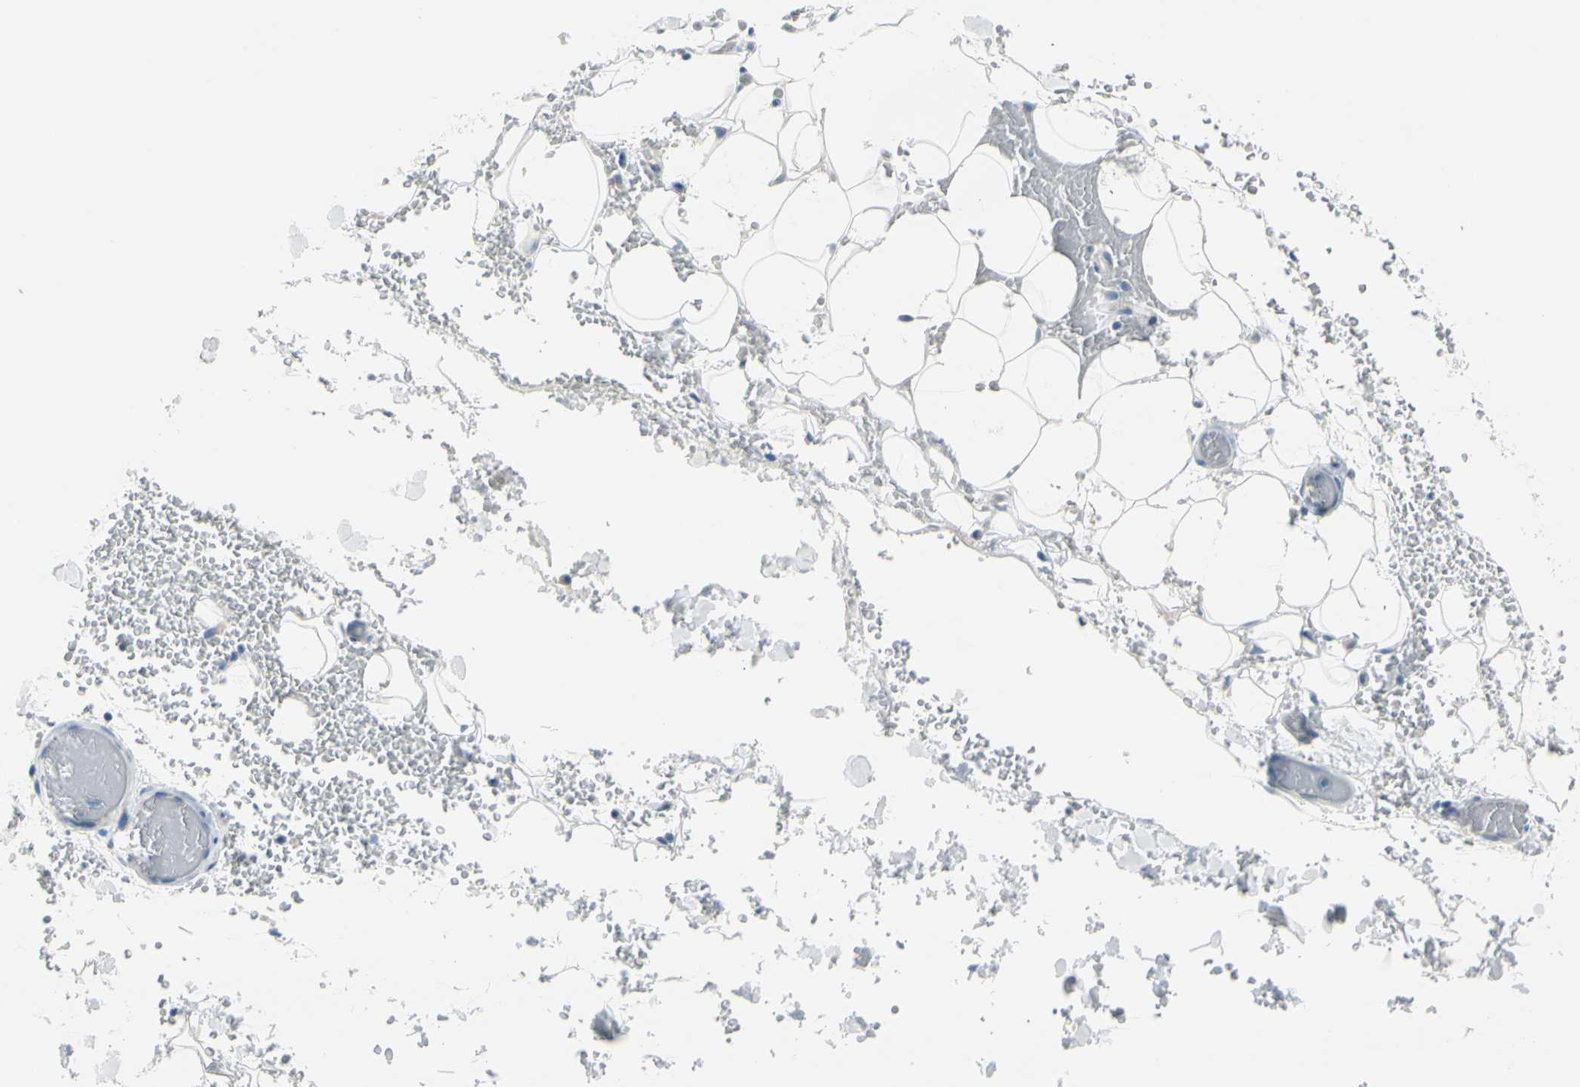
{"staining": {"intensity": "negative", "quantity": "none", "location": "none"}, "tissue": "adipose tissue", "cell_type": "Adipocytes", "image_type": "normal", "snomed": [{"axis": "morphology", "description": "Normal tissue, NOS"}, {"axis": "morphology", "description": "Inflammation, NOS"}, {"axis": "topography", "description": "Breast"}], "caption": "IHC micrograph of benign adipose tissue: human adipose tissue stained with DAB exhibits no significant protein expression in adipocytes. (Immunohistochemistry, brightfield microscopy, high magnification).", "gene": "PGR", "patient": {"sex": "female", "age": 65}}